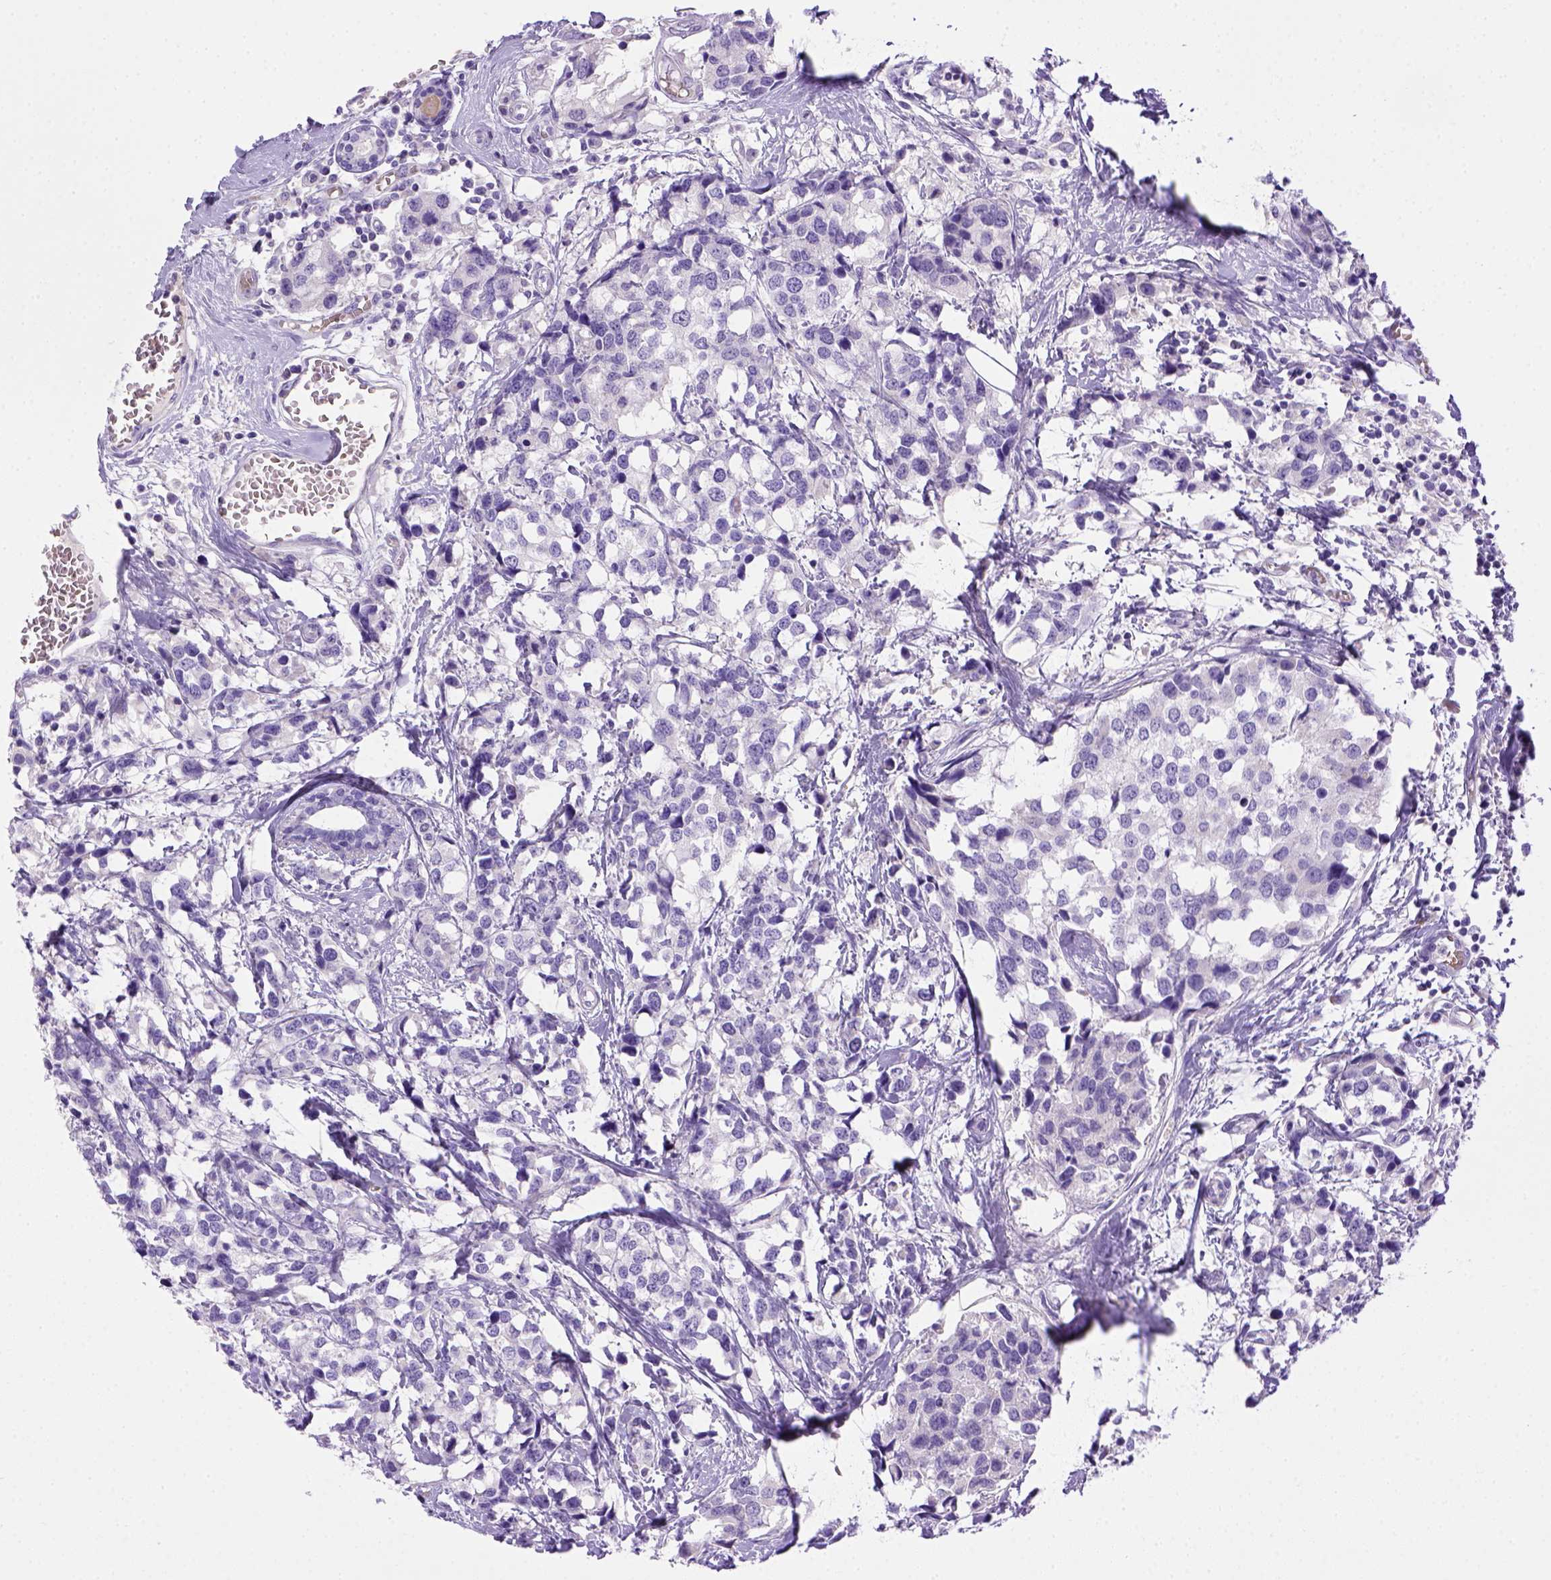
{"staining": {"intensity": "negative", "quantity": "none", "location": "none"}, "tissue": "breast cancer", "cell_type": "Tumor cells", "image_type": "cancer", "snomed": [{"axis": "morphology", "description": "Lobular carcinoma"}, {"axis": "topography", "description": "Breast"}], "caption": "Immunohistochemistry (IHC) of breast cancer (lobular carcinoma) reveals no positivity in tumor cells.", "gene": "BAAT", "patient": {"sex": "female", "age": 59}}